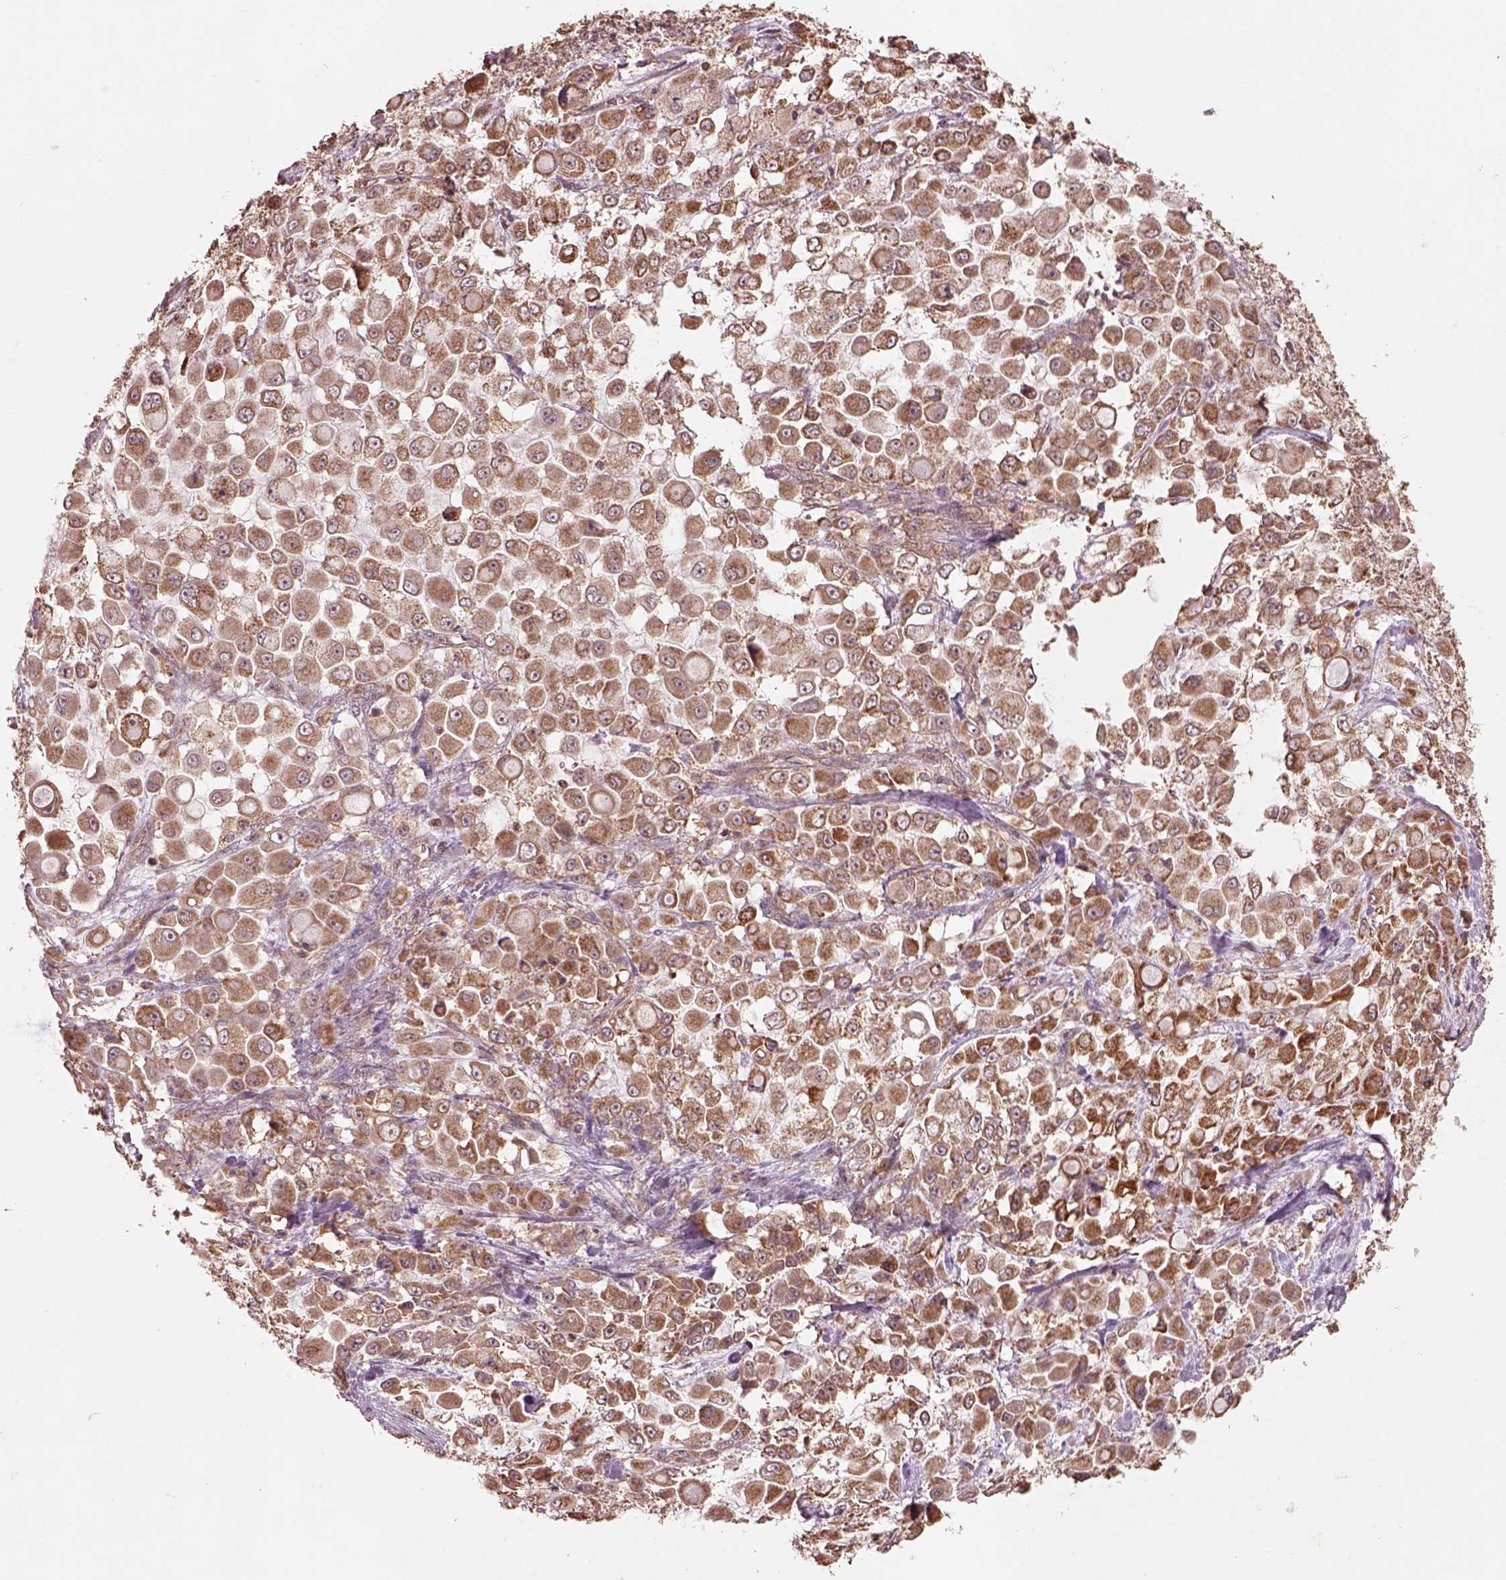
{"staining": {"intensity": "moderate", "quantity": ">75%", "location": "cytoplasmic/membranous"}, "tissue": "stomach cancer", "cell_type": "Tumor cells", "image_type": "cancer", "snomed": [{"axis": "morphology", "description": "Adenocarcinoma, NOS"}, {"axis": "topography", "description": "Stomach"}], "caption": "Immunohistochemistry image of human stomach cancer (adenocarcinoma) stained for a protein (brown), which reveals medium levels of moderate cytoplasmic/membranous expression in about >75% of tumor cells.", "gene": "TRADD", "patient": {"sex": "female", "age": 76}}